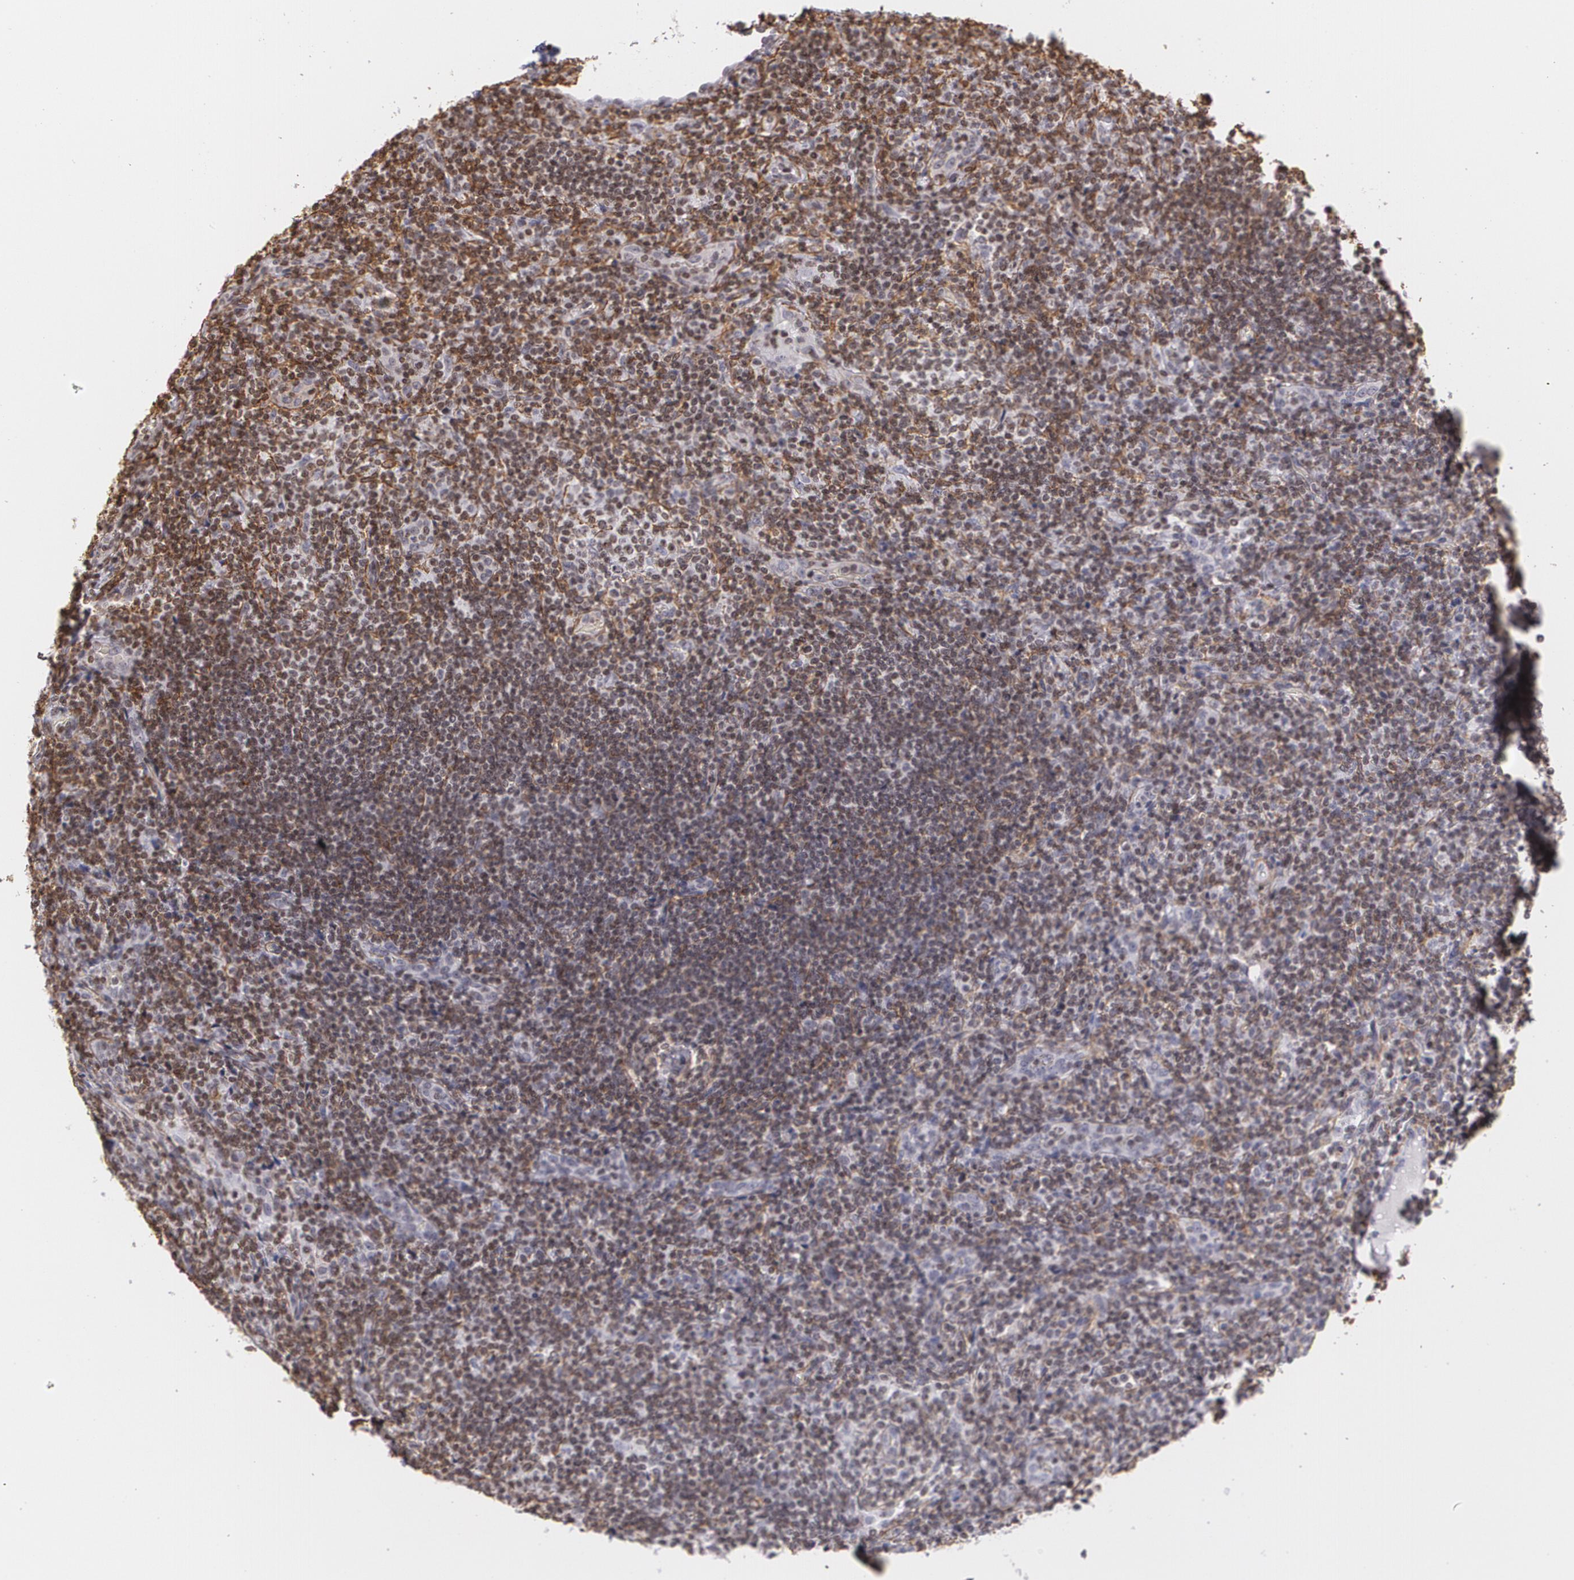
{"staining": {"intensity": "weak", "quantity": "25%-75%", "location": "cytoplasmic/membranous"}, "tissue": "lymphoma", "cell_type": "Tumor cells", "image_type": "cancer", "snomed": [{"axis": "morphology", "description": "Malignant lymphoma, non-Hodgkin's type, Low grade"}, {"axis": "topography", "description": "Lymph node"}], "caption": "About 25%-75% of tumor cells in human lymphoma exhibit weak cytoplasmic/membranous protein expression as visualized by brown immunohistochemical staining.", "gene": "VAMP1", "patient": {"sex": "female", "age": 76}}